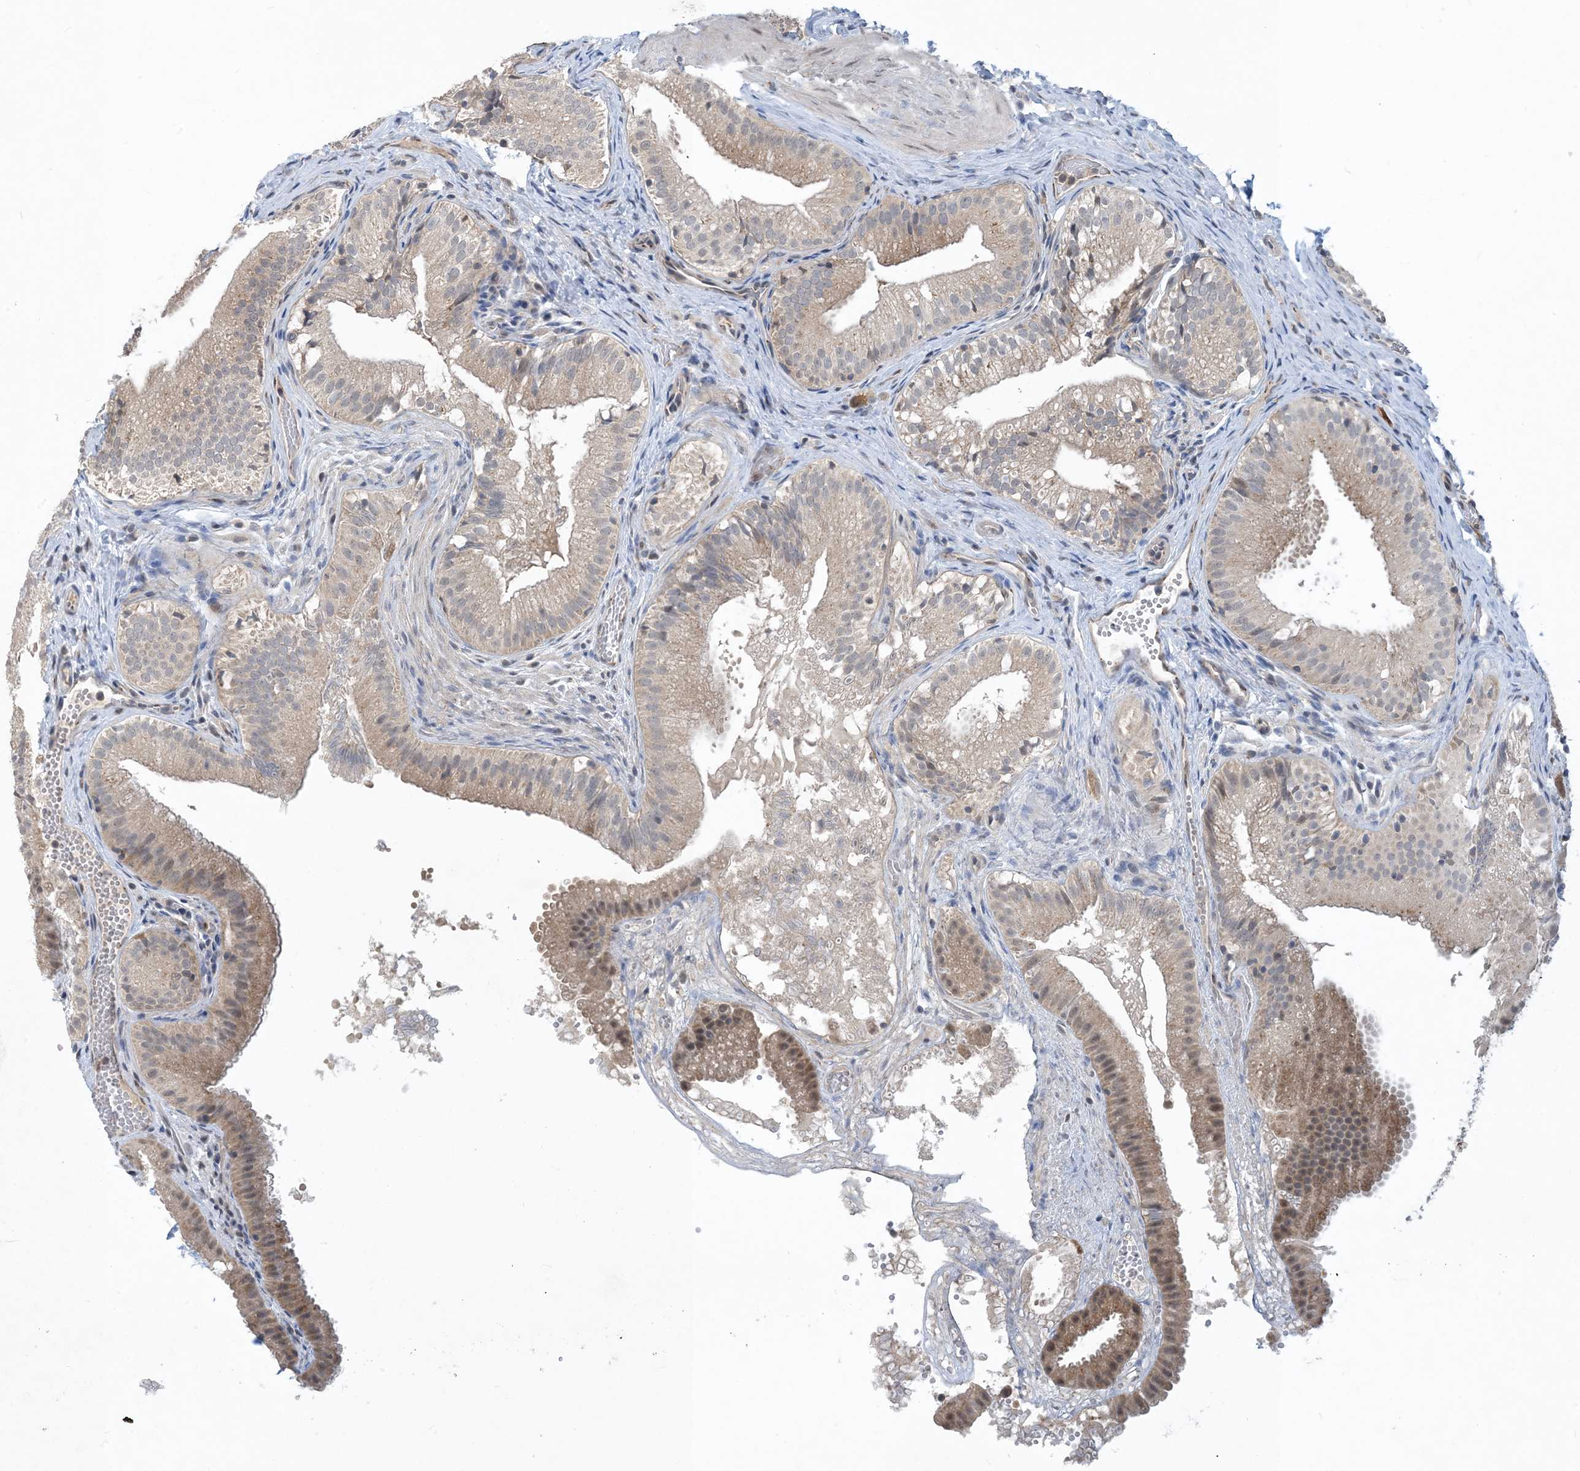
{"staining": {"intensity": "moderate", "quantity": "25%-75%", "location": "cytoplasmic/membranous"}, "tissue": "gallbladder", "cell_type": "Glandular cells", "image_type": "normal", "snomed": [{"axis": "morphology", "description": "Normal tissue, NOS"}, {"axis": "topography", "description": "Gallbladder"}], "caption": "This image demonstrates IHC staining of benign gallbladder, with medium moderate cytoplasmic/membranous staining in about 25%-75% of glandular cells.", "gene": "TINAG", "patient": {"sex": "female", "age": 30}}